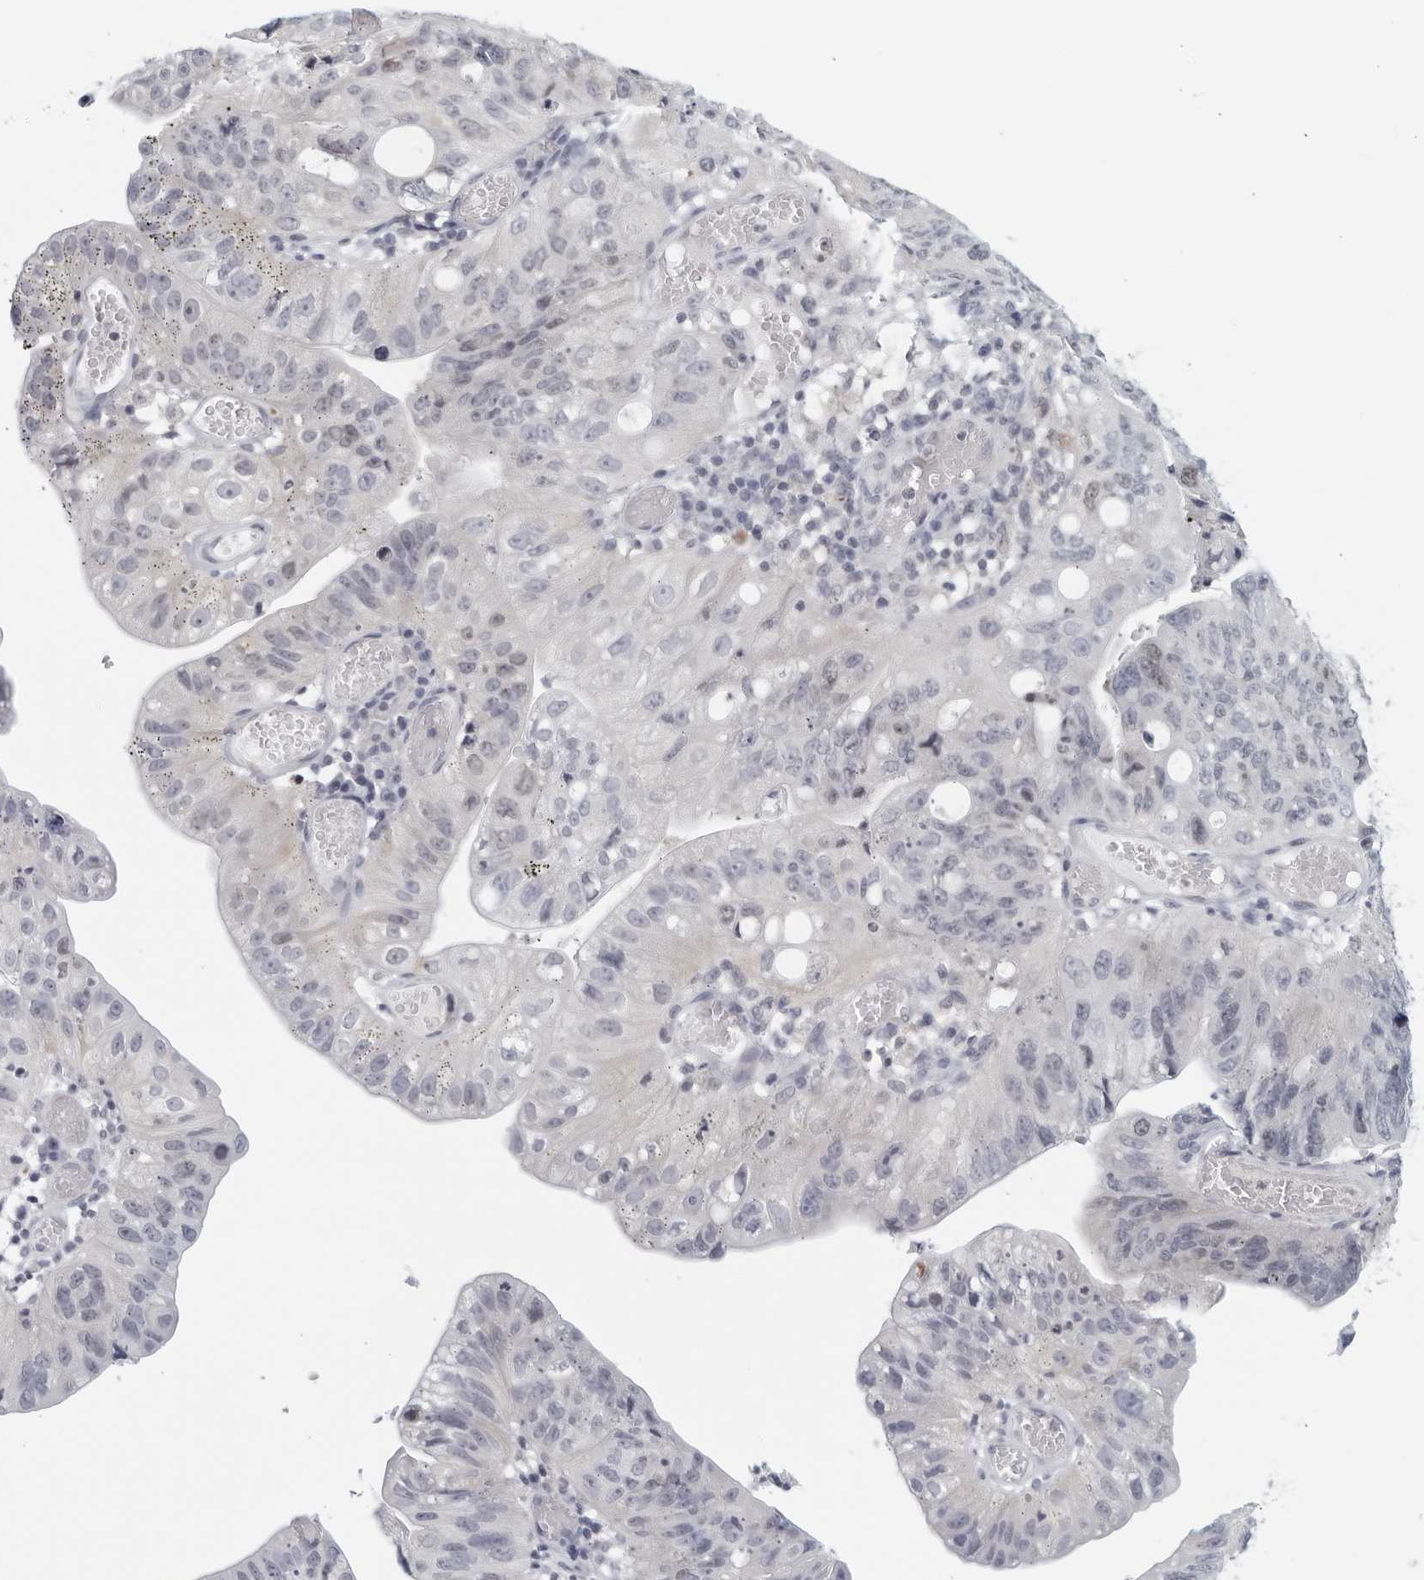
{"staining": {"intensity": "negative", "quantity": "none", "location": "none"}, "tissue": "stomach cancer", "cell_type": "Tumor cells", "image_type": "cancer", "snomed": [{"axis": "morphology", "description": "Adenocarcinoma, NOS"}, {"axis": "topography", "description": "Stomach"}], "caption": "Adenocarcinoma (stomach) was stained to show a protein in brown. There is no significant expression in tumor cells.", "gene": "MATN1", "patient": {"sex": "male", "age": 59}}